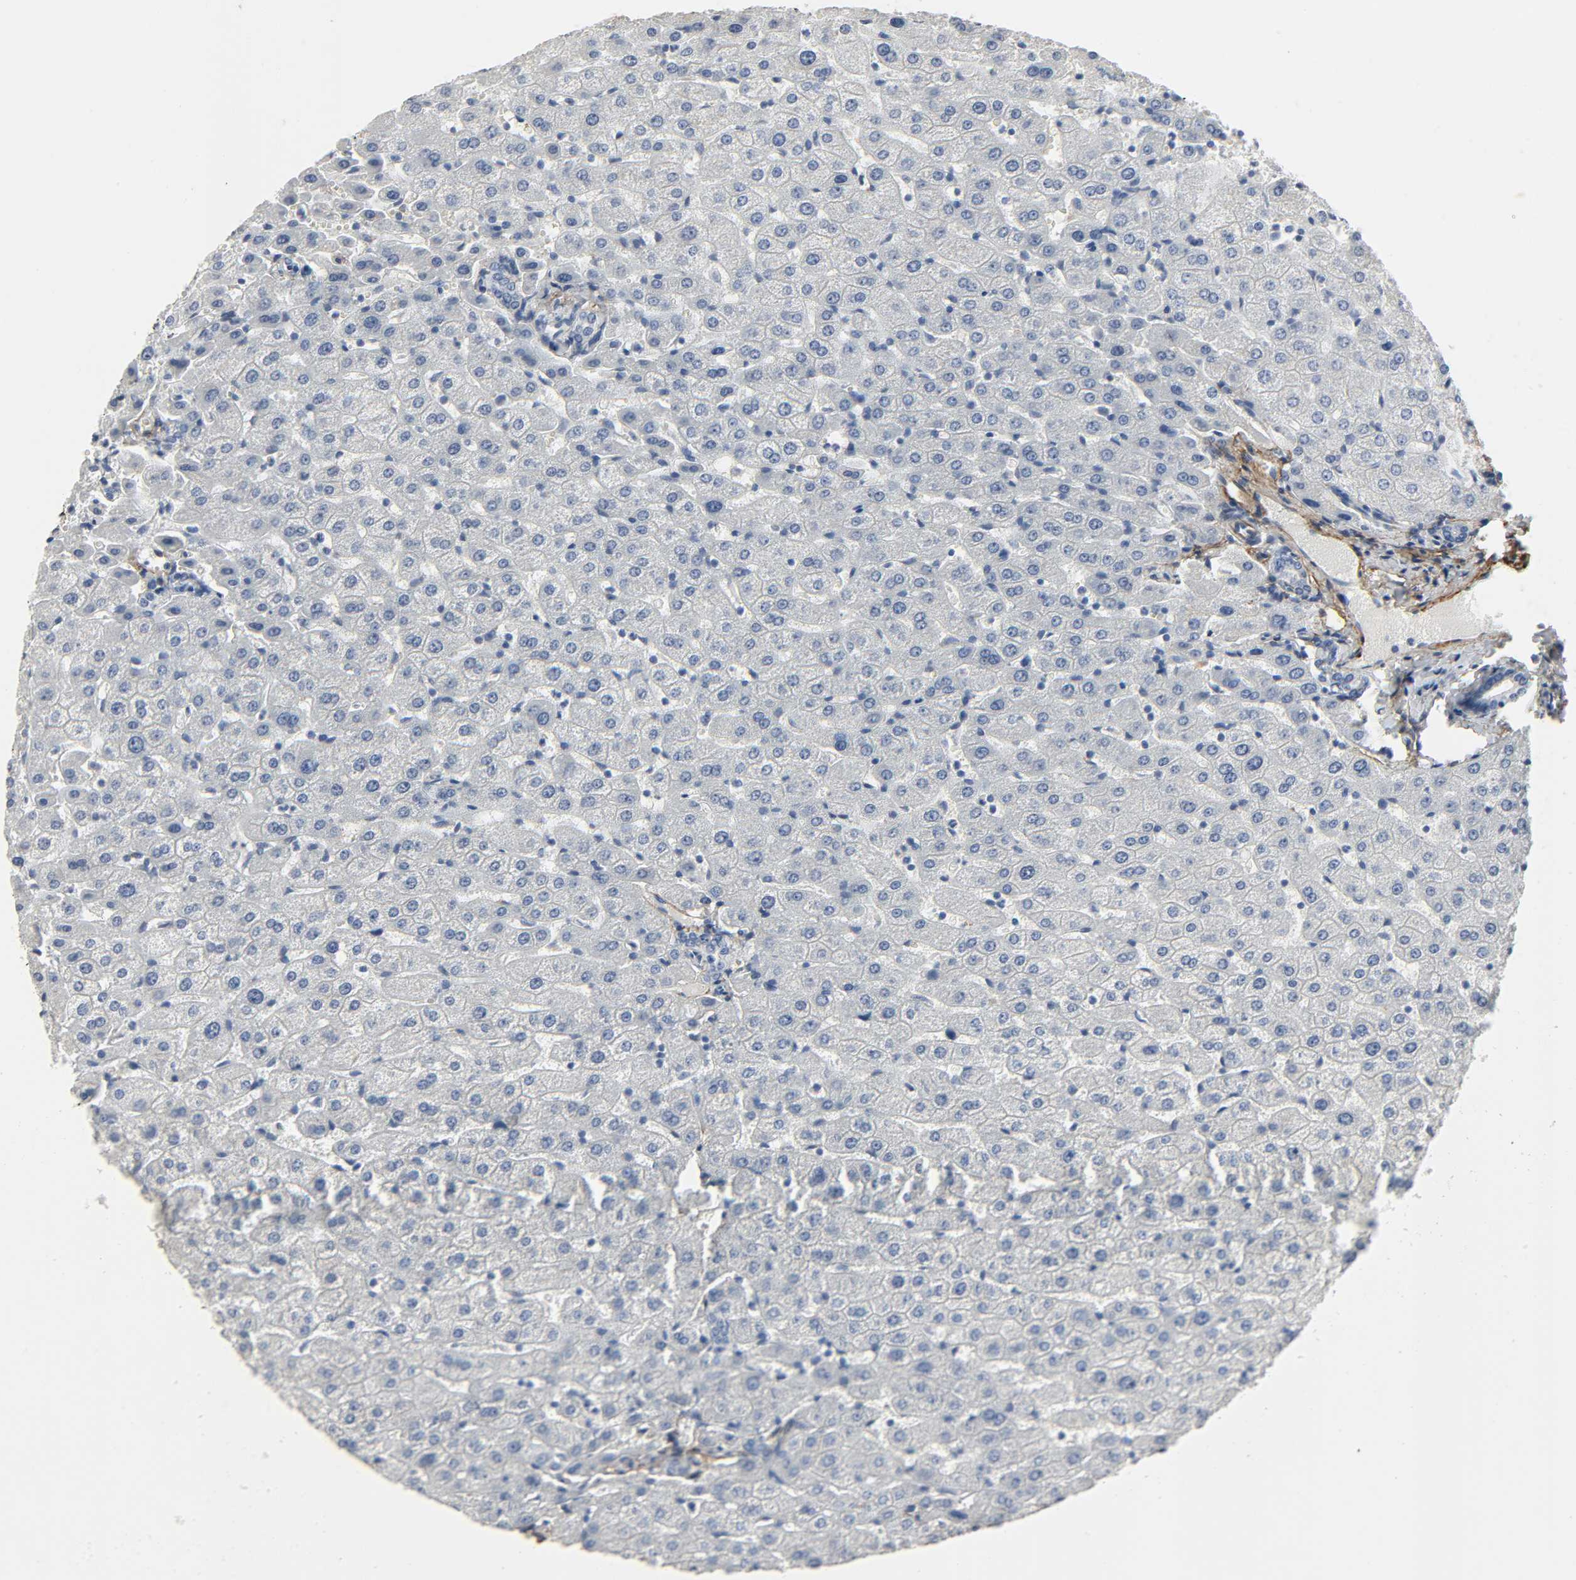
{"staining": {"intensity": "negative", "quantity": "none", "location": "none"}, "tissue": "liver", "cell_type": "Cholangiocytes", "image_type": "normal", "snomed": [{"axis": "morphology", "description": "Normal tissue, NOS"}, {"axis": "morphology", "description": "Fibrosis, NOS"}, {"axis": "topography", "description": "Liver"}], "caption": "Protein analysis of unremarkable liver reveals no significant expression in cholangiocytes. Brightfield microscopy of immunohistochemistry stained with DAB (3,3'-diaminobenzidine) (brown) and hematoxylin (blue), captured at high magnification.", "gene": "FBLN5", "patient": {"sex": "female", "age": 29}}